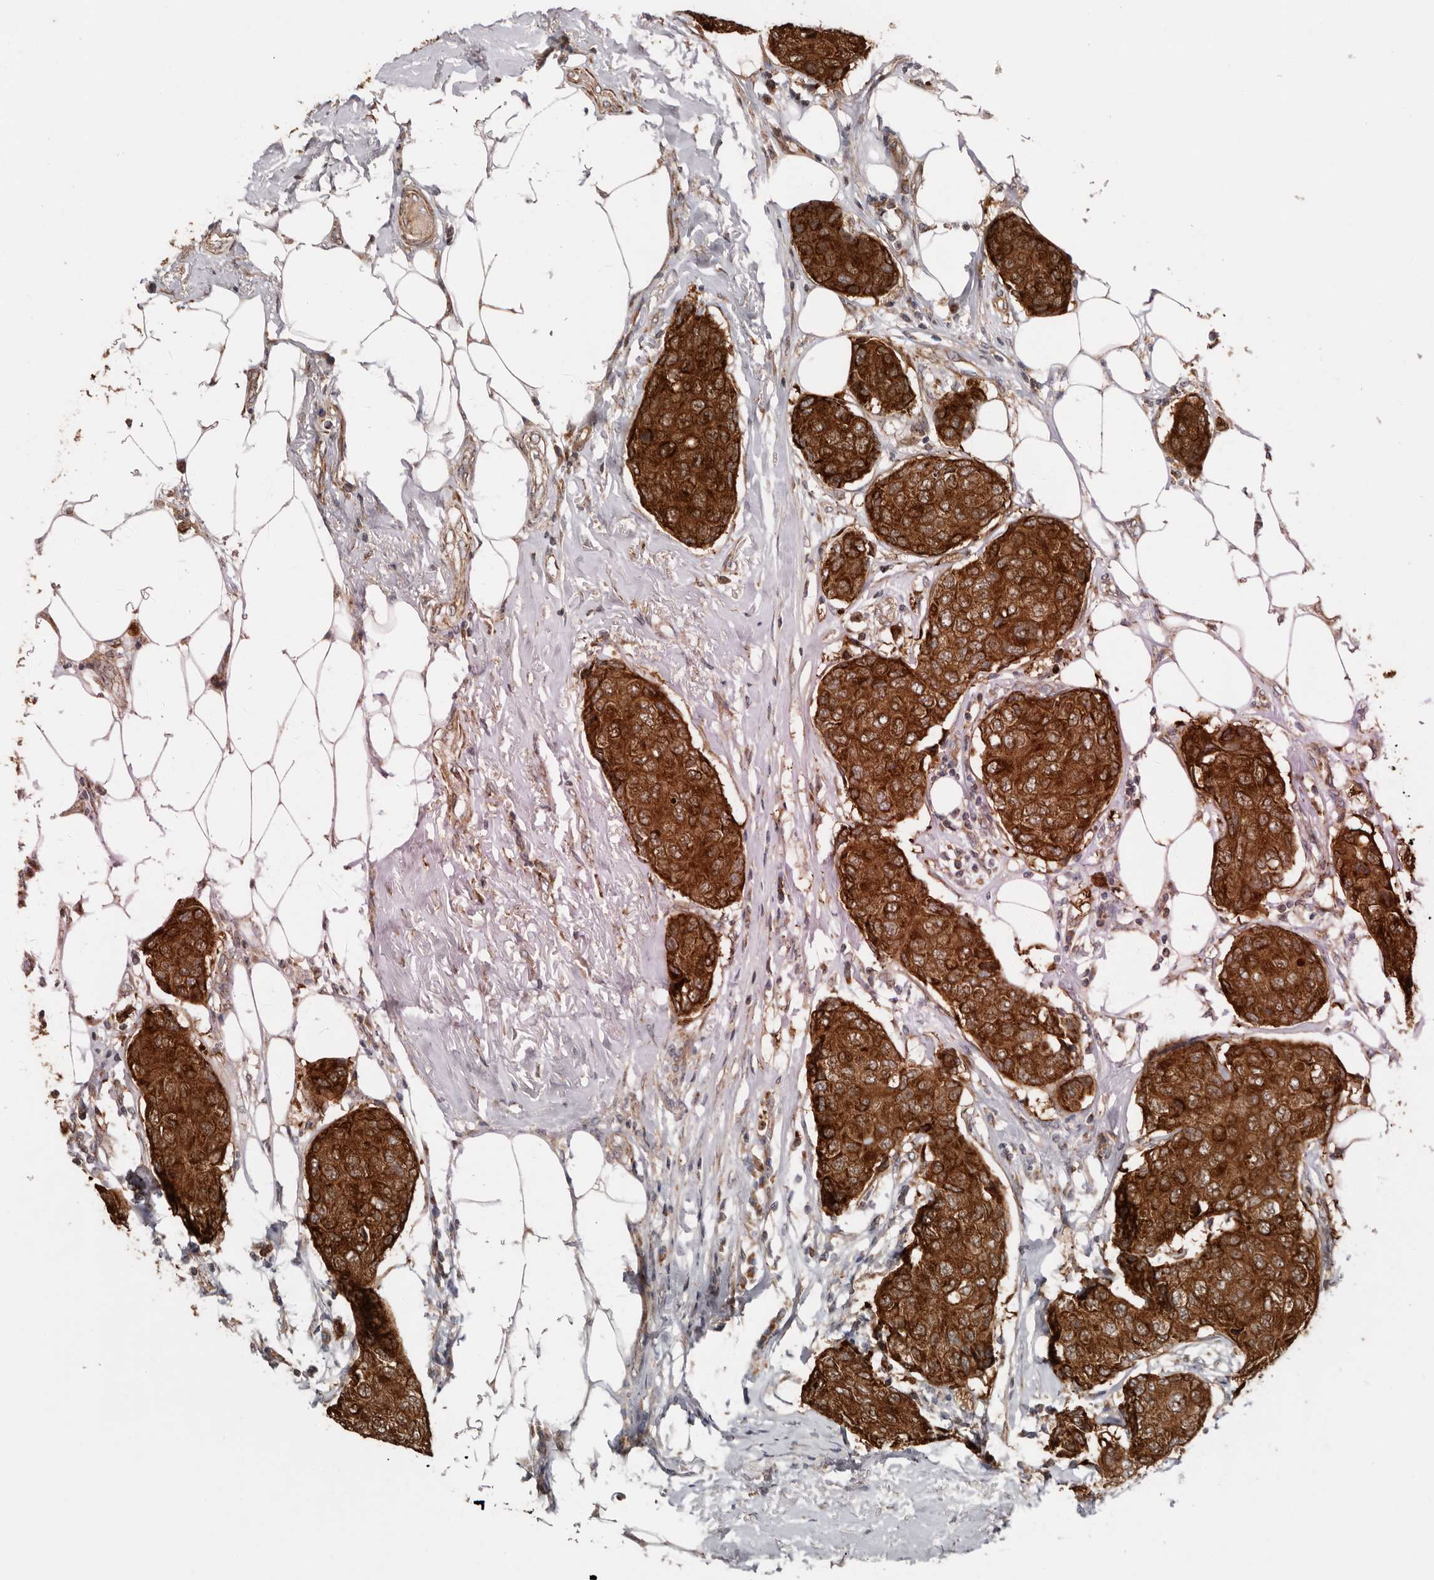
{"staining": {"intensity": "strong", "quantity": ">75%", "location": "cytoplasmic/membranous"}, "tissue": "breast cancer", "cell_type": "Tumor cells", "image_type": "cancer", "snomed": [{"axis": "morphology", "description": "Duct carcinoma"}, {"axis": "topography", "description": "Breast"}], "caption": "Breast cancer (infiltrating ductal carcinoma) was stained to show a protein in brown. There is high levels of strong cytoplasmic/membranous expression in about >75% of tumor cells.", "gene": "PROKR1", "patient": {"sex": "female", "age": 80}}